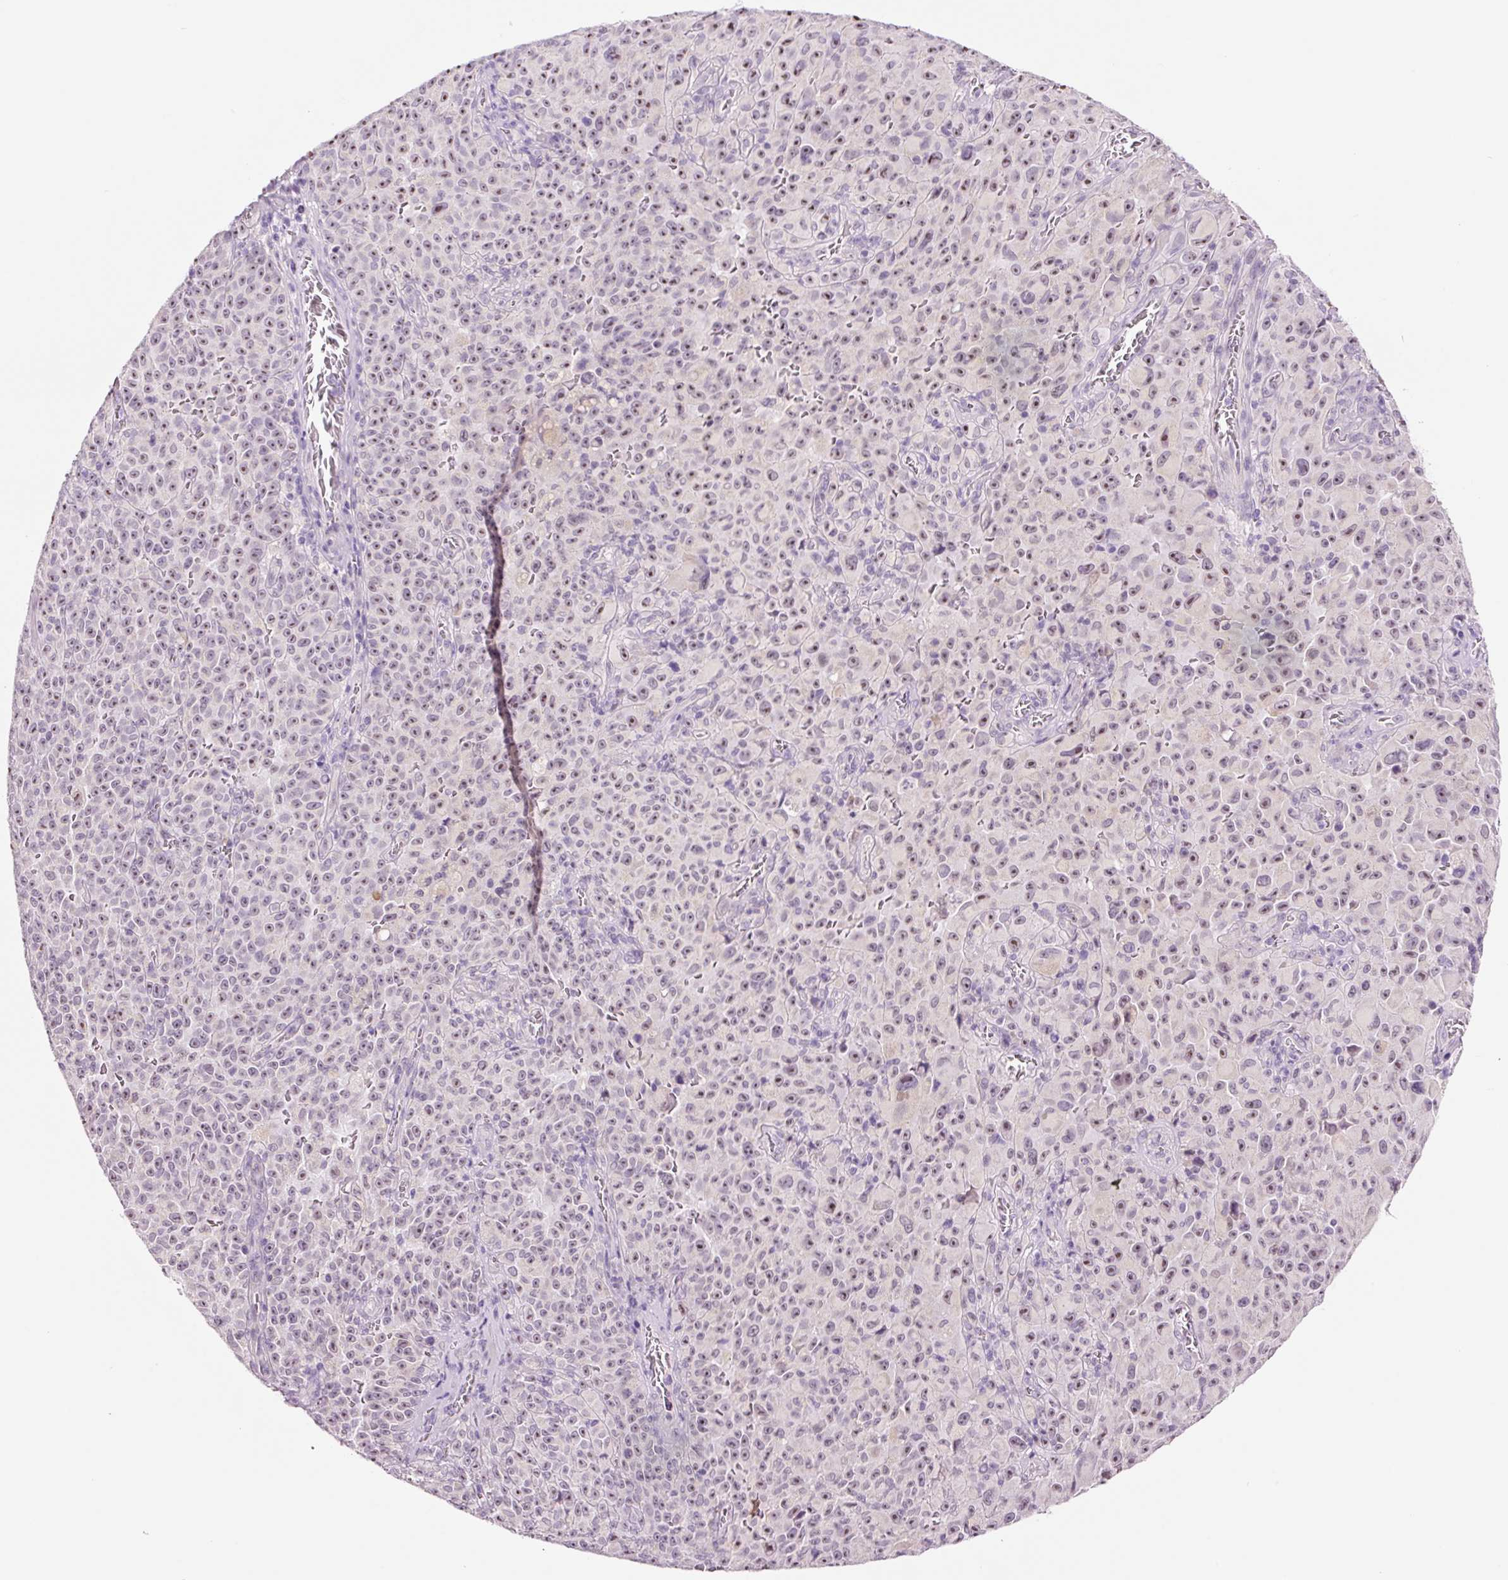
{"staining": {"intensity": "moderate", "quantity": ">75%", "location": "nuclear"}, "tissue": "melanoma", "cell_type": "Tumor cells", "image_type": "cancer", "snomed": [{"axis": "morphology", "description": "Malignant melanoma, NOS"}, {"axis": "topography", "description": "Skin"}], "caption": "Immunohistochemical staining of human melanoma demonstrates medium levels of moderate nuclear protein staining in about >75% of tumor cells.", "gene": "GCG", "patient": {"sex": "female", "age": 82}}